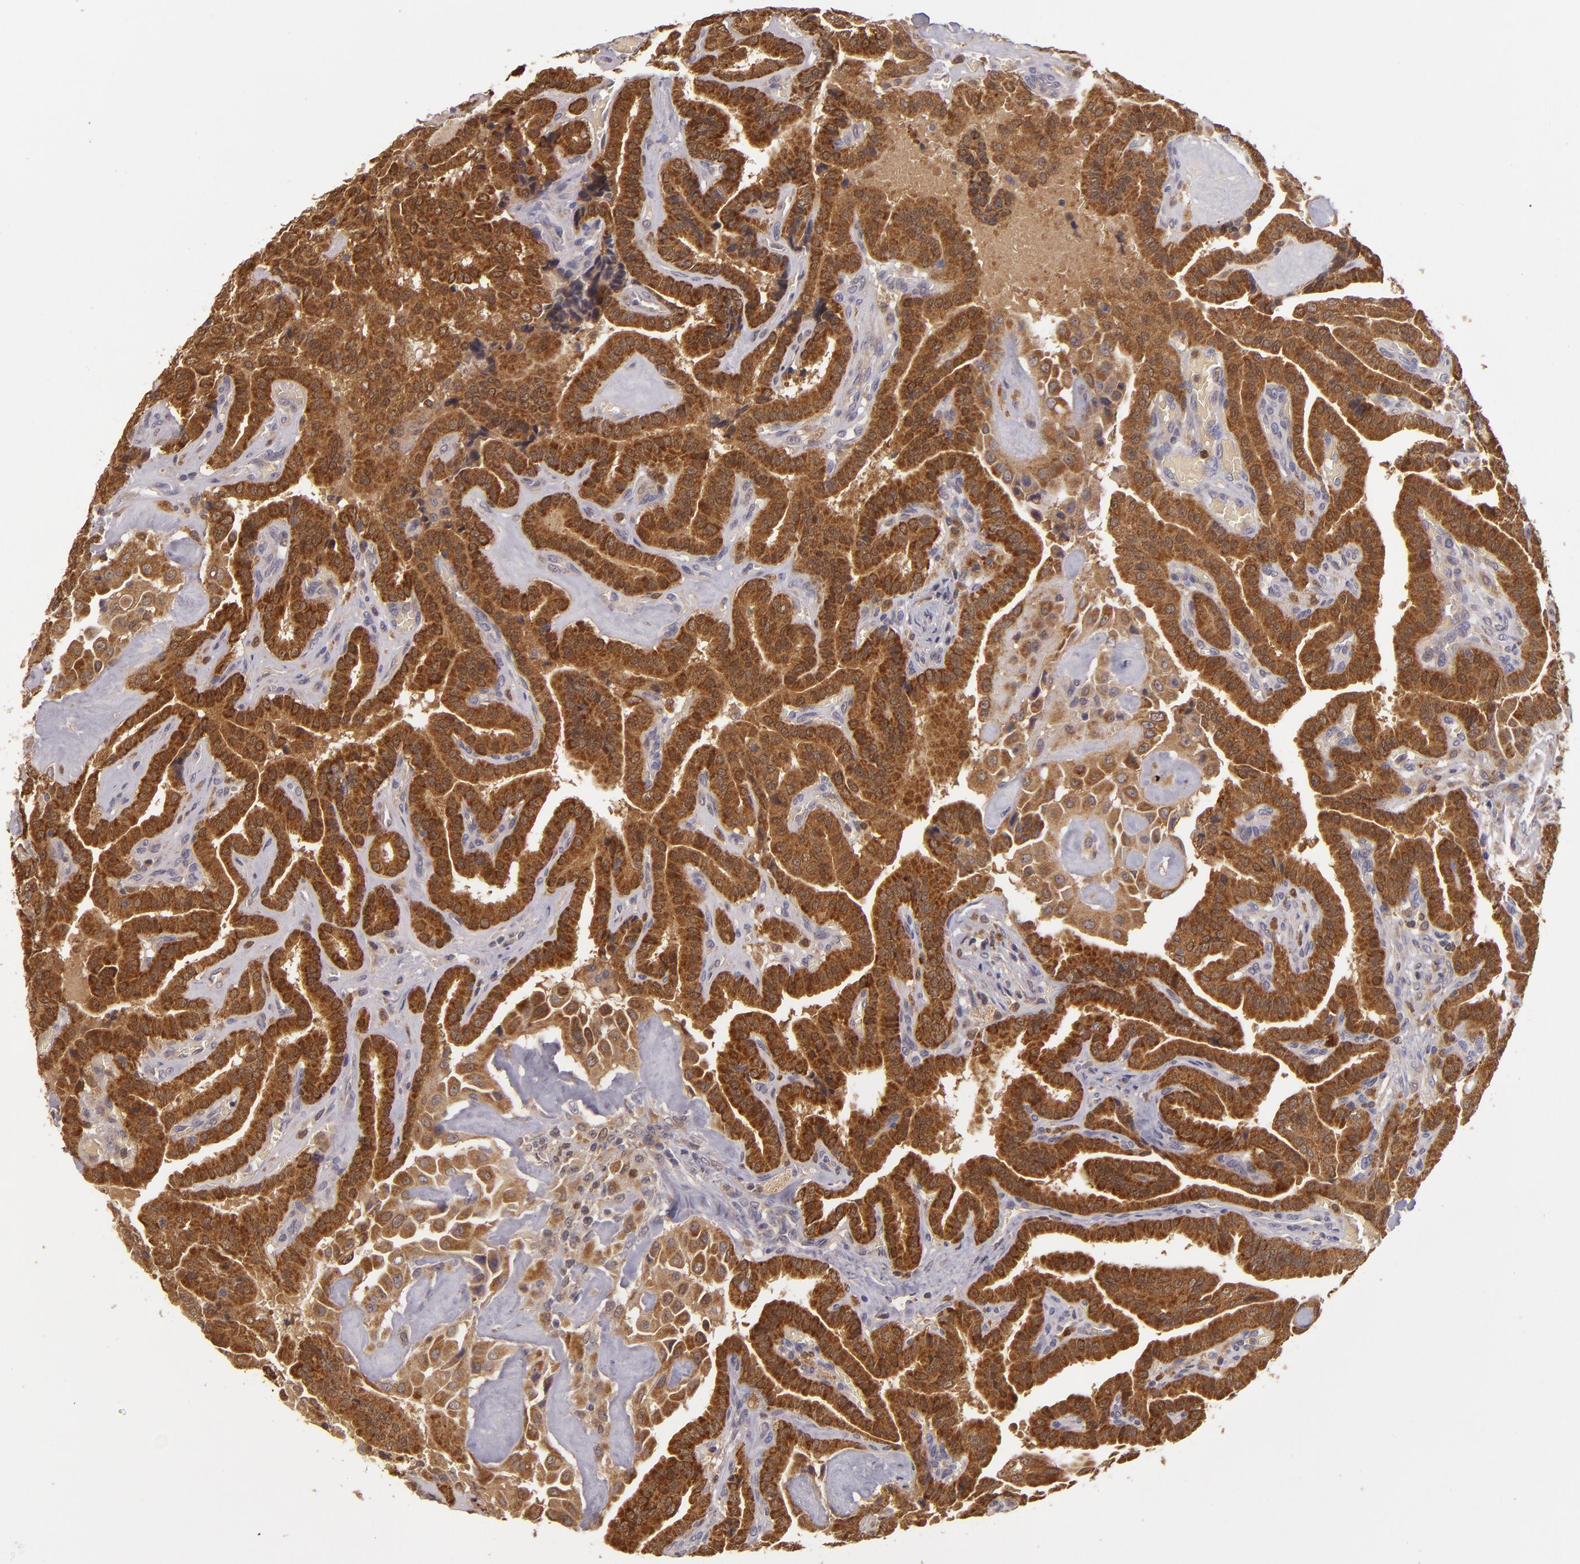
{"staining": {"intensity": "strong", "quantity": ">75%", "location": "cytoplasmic/membranous"}, "tissue": "thyroid cancer", "cell_type": "Tumor cells", "image_type": "cancer", "snomed": [{"axis": "morphology", "description": "Papillary adenocarcinoma, NOS"}, {"axis": "topography", "description": "Thyroid gland"}], "caption": "Immunohistochemical staining of human thyroid cancer reveals high levels of strong cytoplasmic/membranous staining in about >75% of tumor cells.", "gene": "FHIT", "patient": {"sex": "male", "age": 87}}